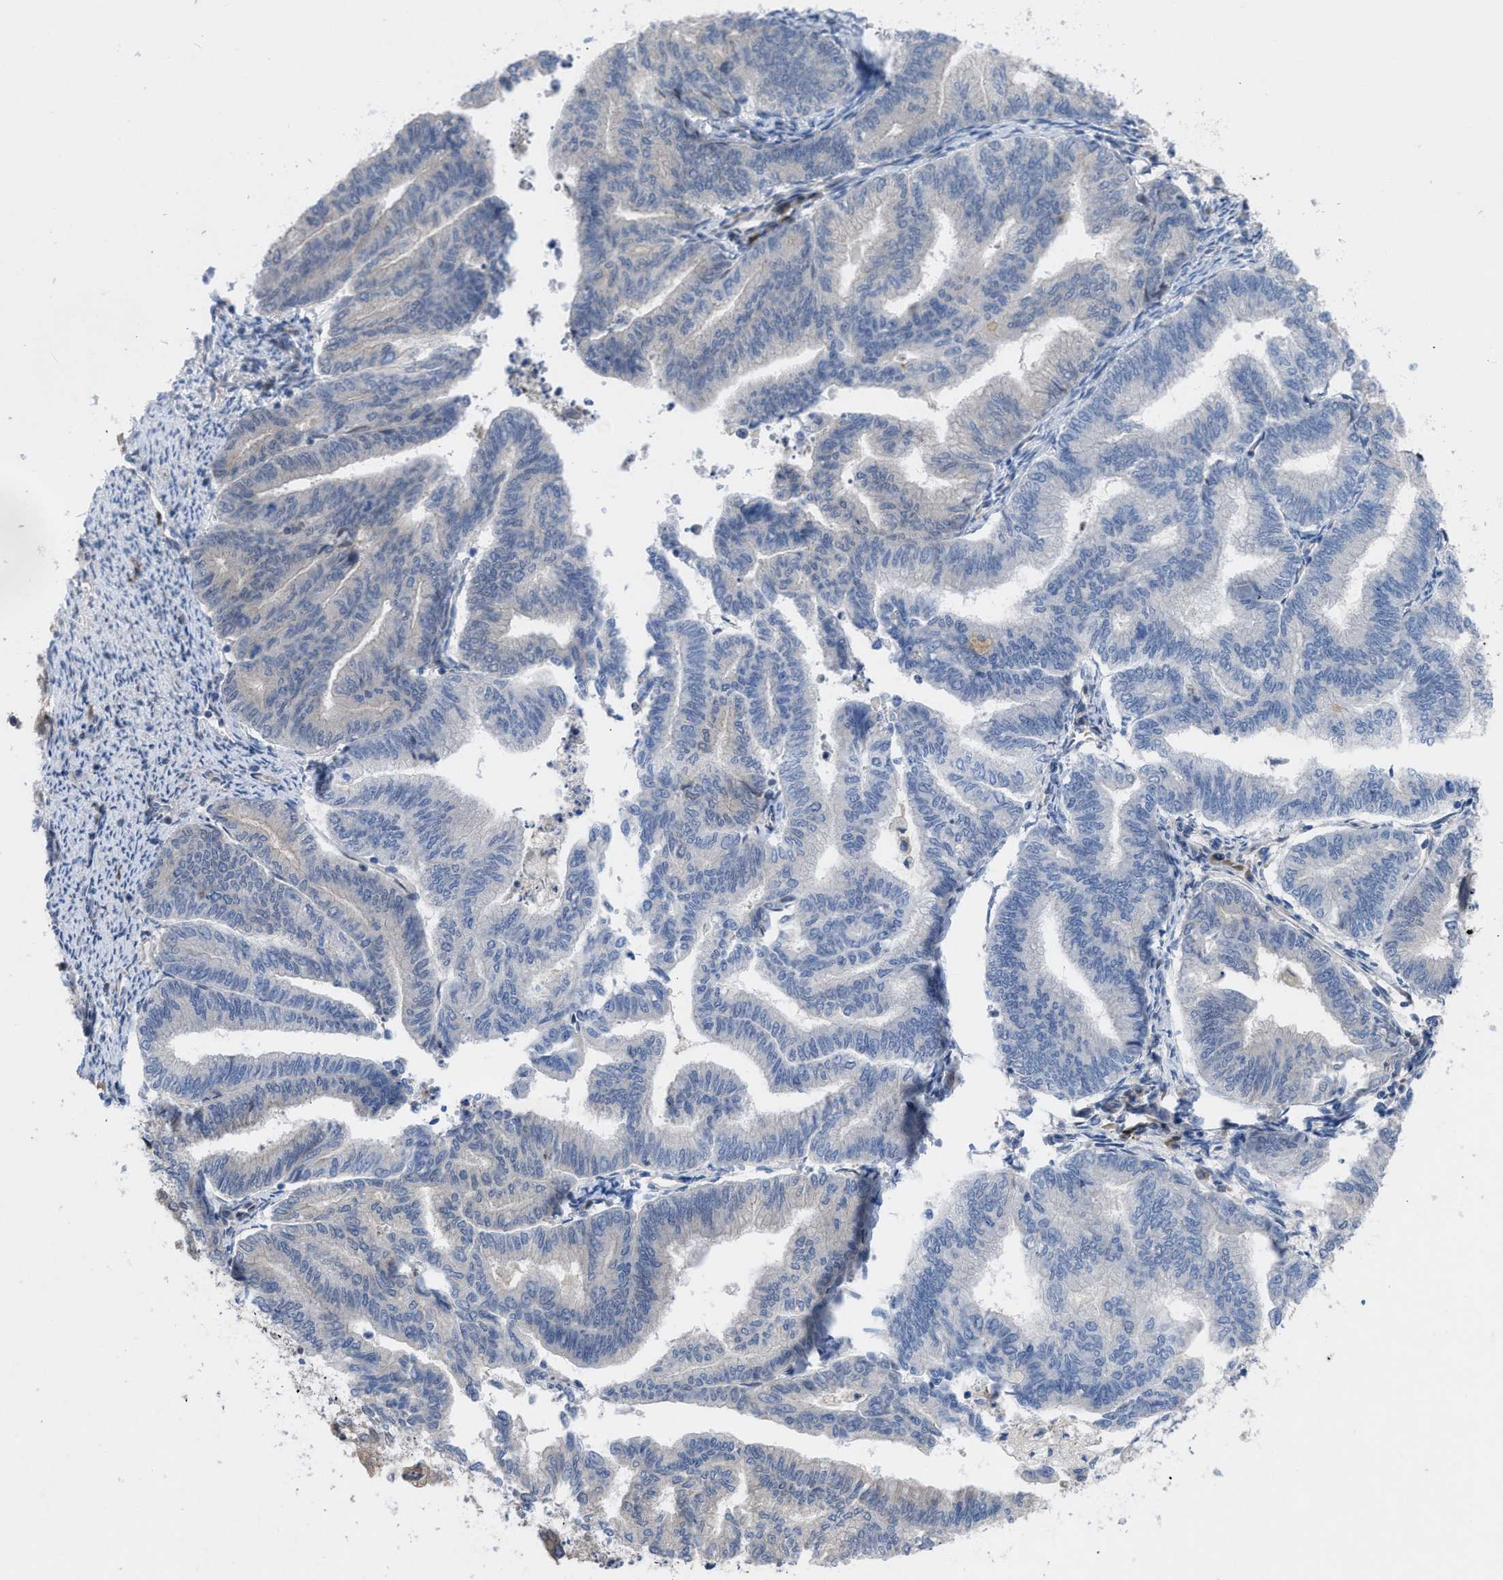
{"staining": {"intensity": "negative", "quantity": "none", "location": "none"}, "tissue": "endometrial cancer", "cell_type": "Tumor cells", "image_type": "cancer", "snomed": [{"axis": "morphology", "description": "Adenocarcinoma, NOS"}, {"axis": "topography", "description": "Endometrium"}], "caption": "Immunohistochemical staining of human endometrial cancer exhibits no significant expression in tumor cells. (Stains: DAB (3,3'-diaminobenzidine) IHC with hematoxylin counter stain, Microscopy: brightfield microscopy at high magnification).", "gene": "IL17RE", "patient": {"sex": "female", "age": 79}}